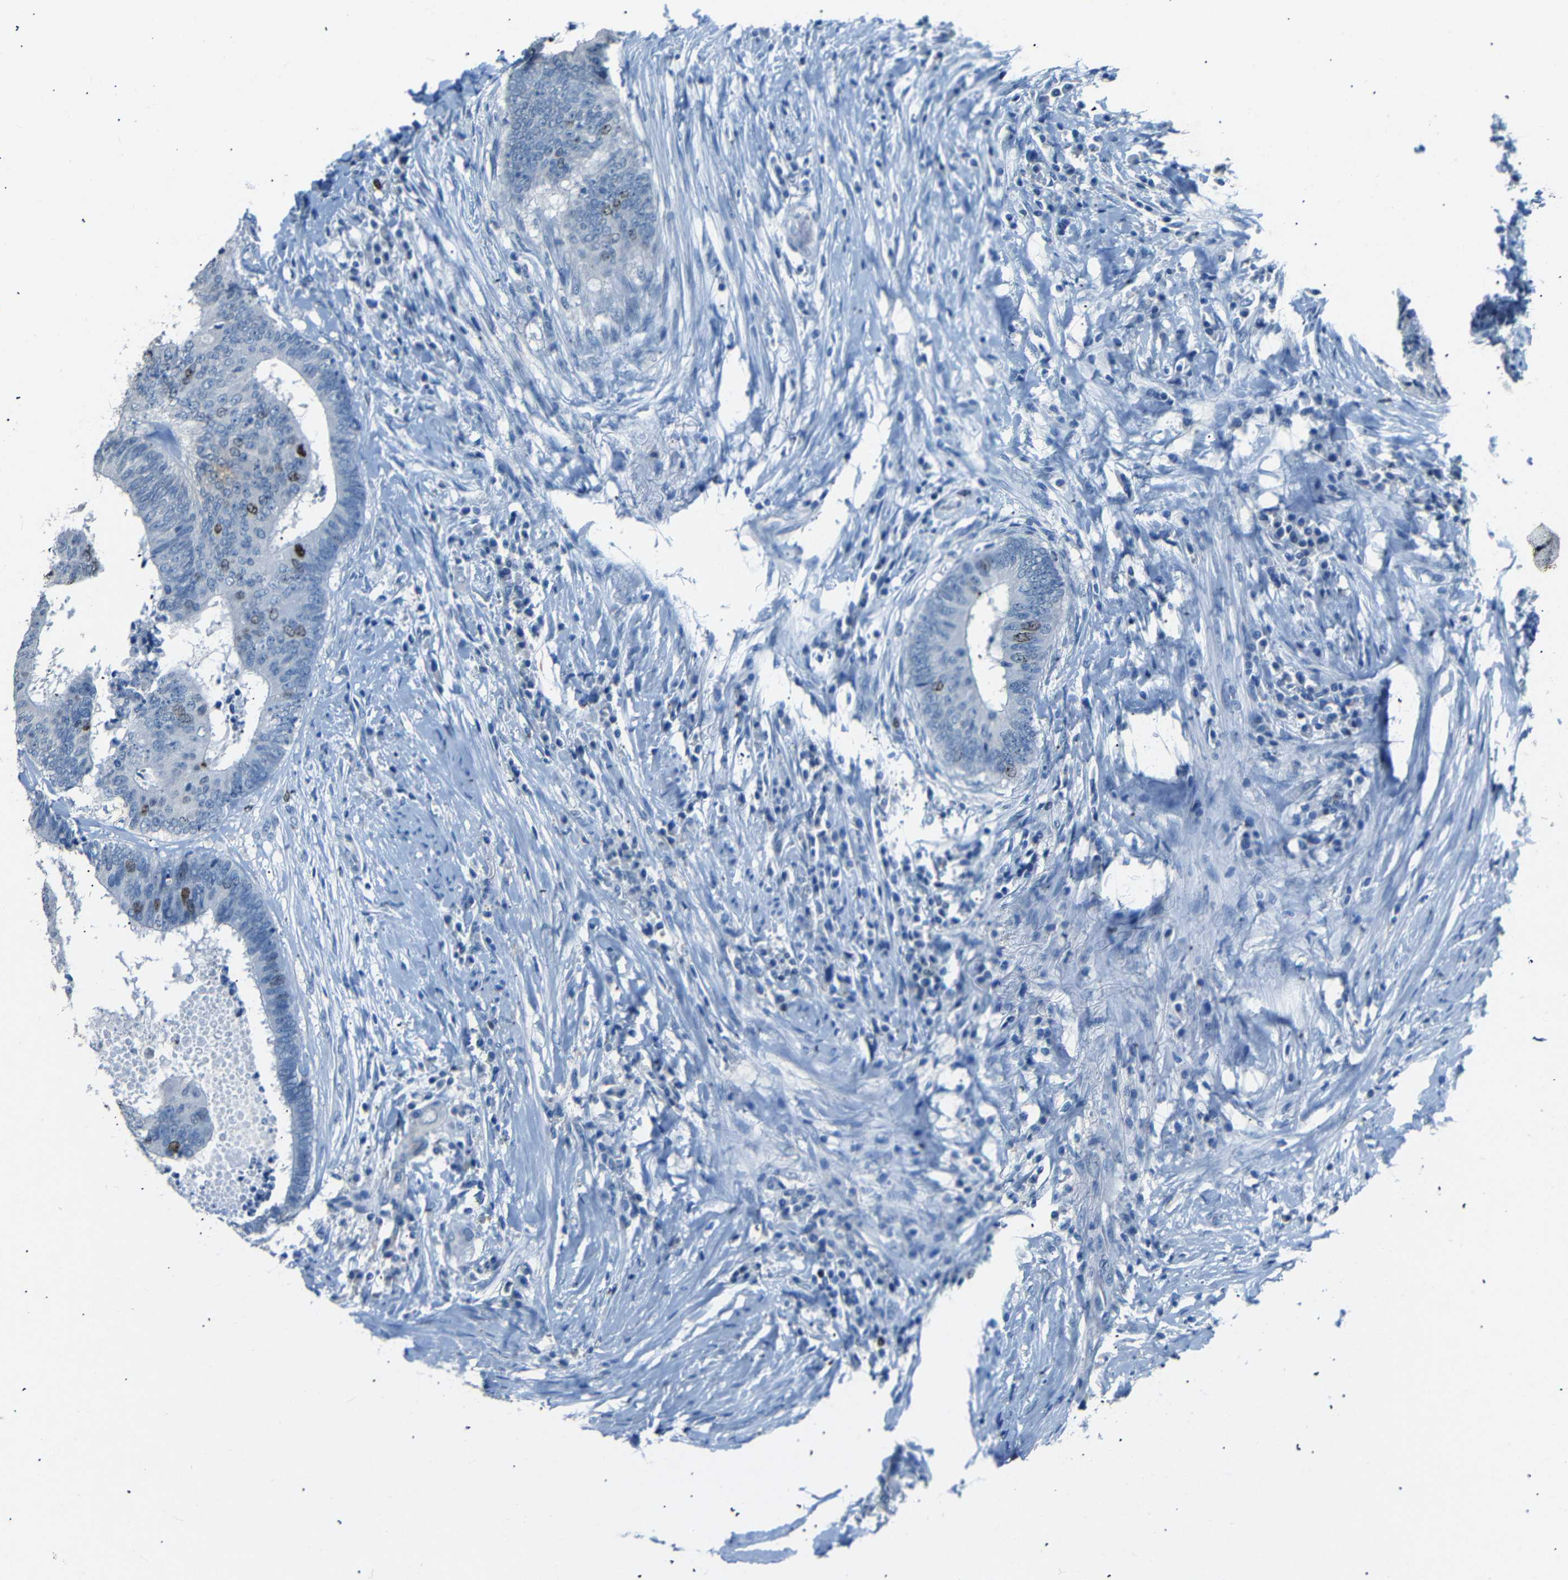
{"staining": {"intensity": "moderate", "quantity": "<25%", "location": "nuclear"}, "tissue": "colorectal cancer", "cell_type": "Tumor cells", "image_type": "cancer", "snomed": [{"axis": "morphology", "description": "Adenocarcinoma, NOS"}, {"axis": "topography", "description": "Rectum"}], "caption": "This photomicrograph shows colorectal cancer stained with immunohistochemistry (IHC) to label a protein in brown. The nuclear of tumor cells show moderate positivity for the protein. Nuclei are counter-stained blue.", "gene": "INCENP", "patient": {"sex": "male", "age": 72}}